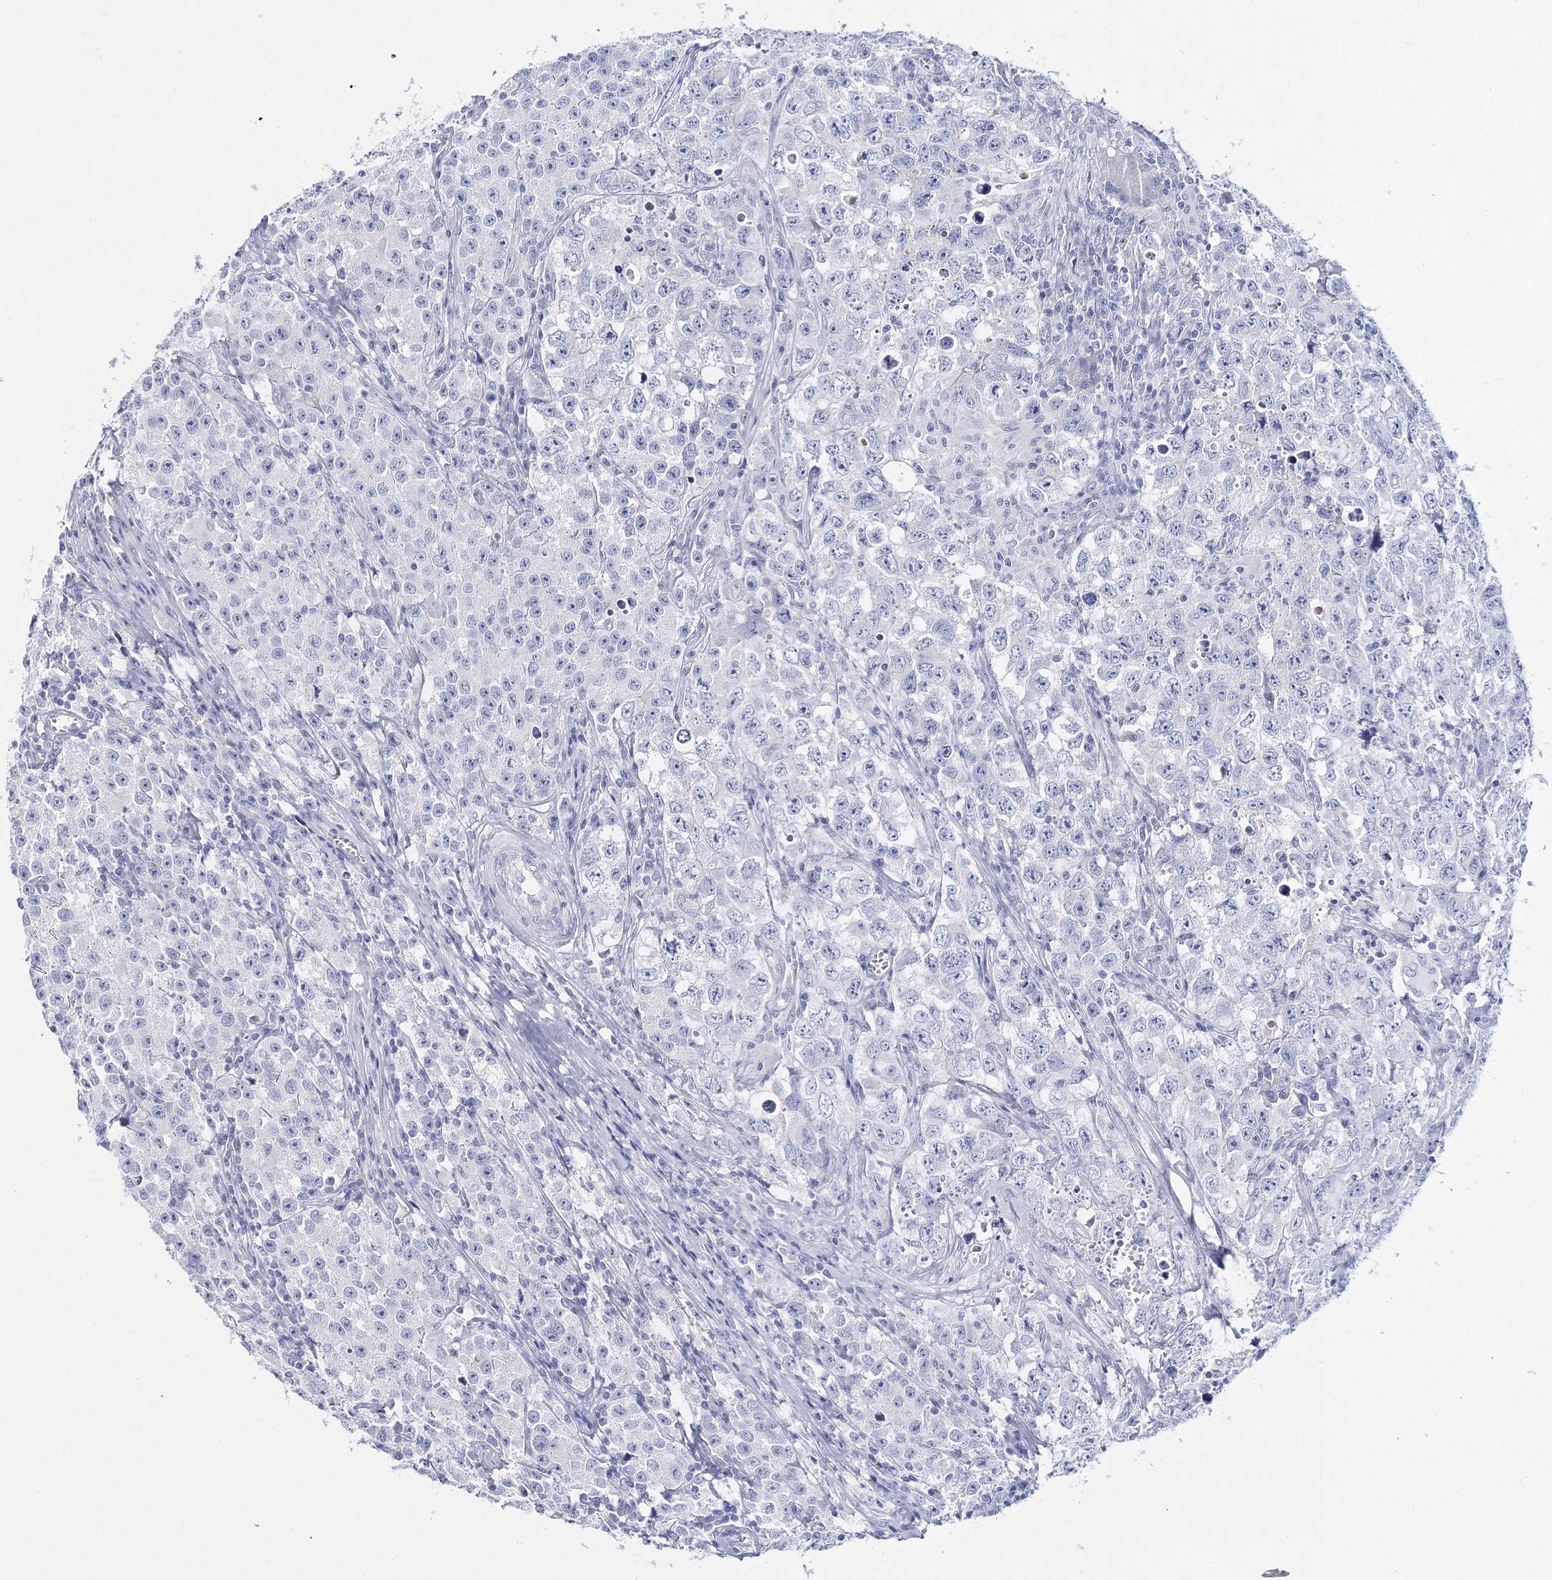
{"staining": {"intensity": "negative", "quantity": "none", "location": "none"}, "tissue": "testis cancer", "cell_type": "Tumor cells", "image_type": "cancer", "snomed": [{"axis": "morphology", "description": "Seminoma, NOS"}, {"axis": "morphology", "description": "Carcinoma, Embryonal, NOS"}, {"axis": "topography", "description": "Testis"}], "caption": "Immunohistochemistry (IHC) of testis seminoma exhibits no expression in tumor cells.", "gene": "MYOZ2", "patient": {"sex": "male", "age": 43}}